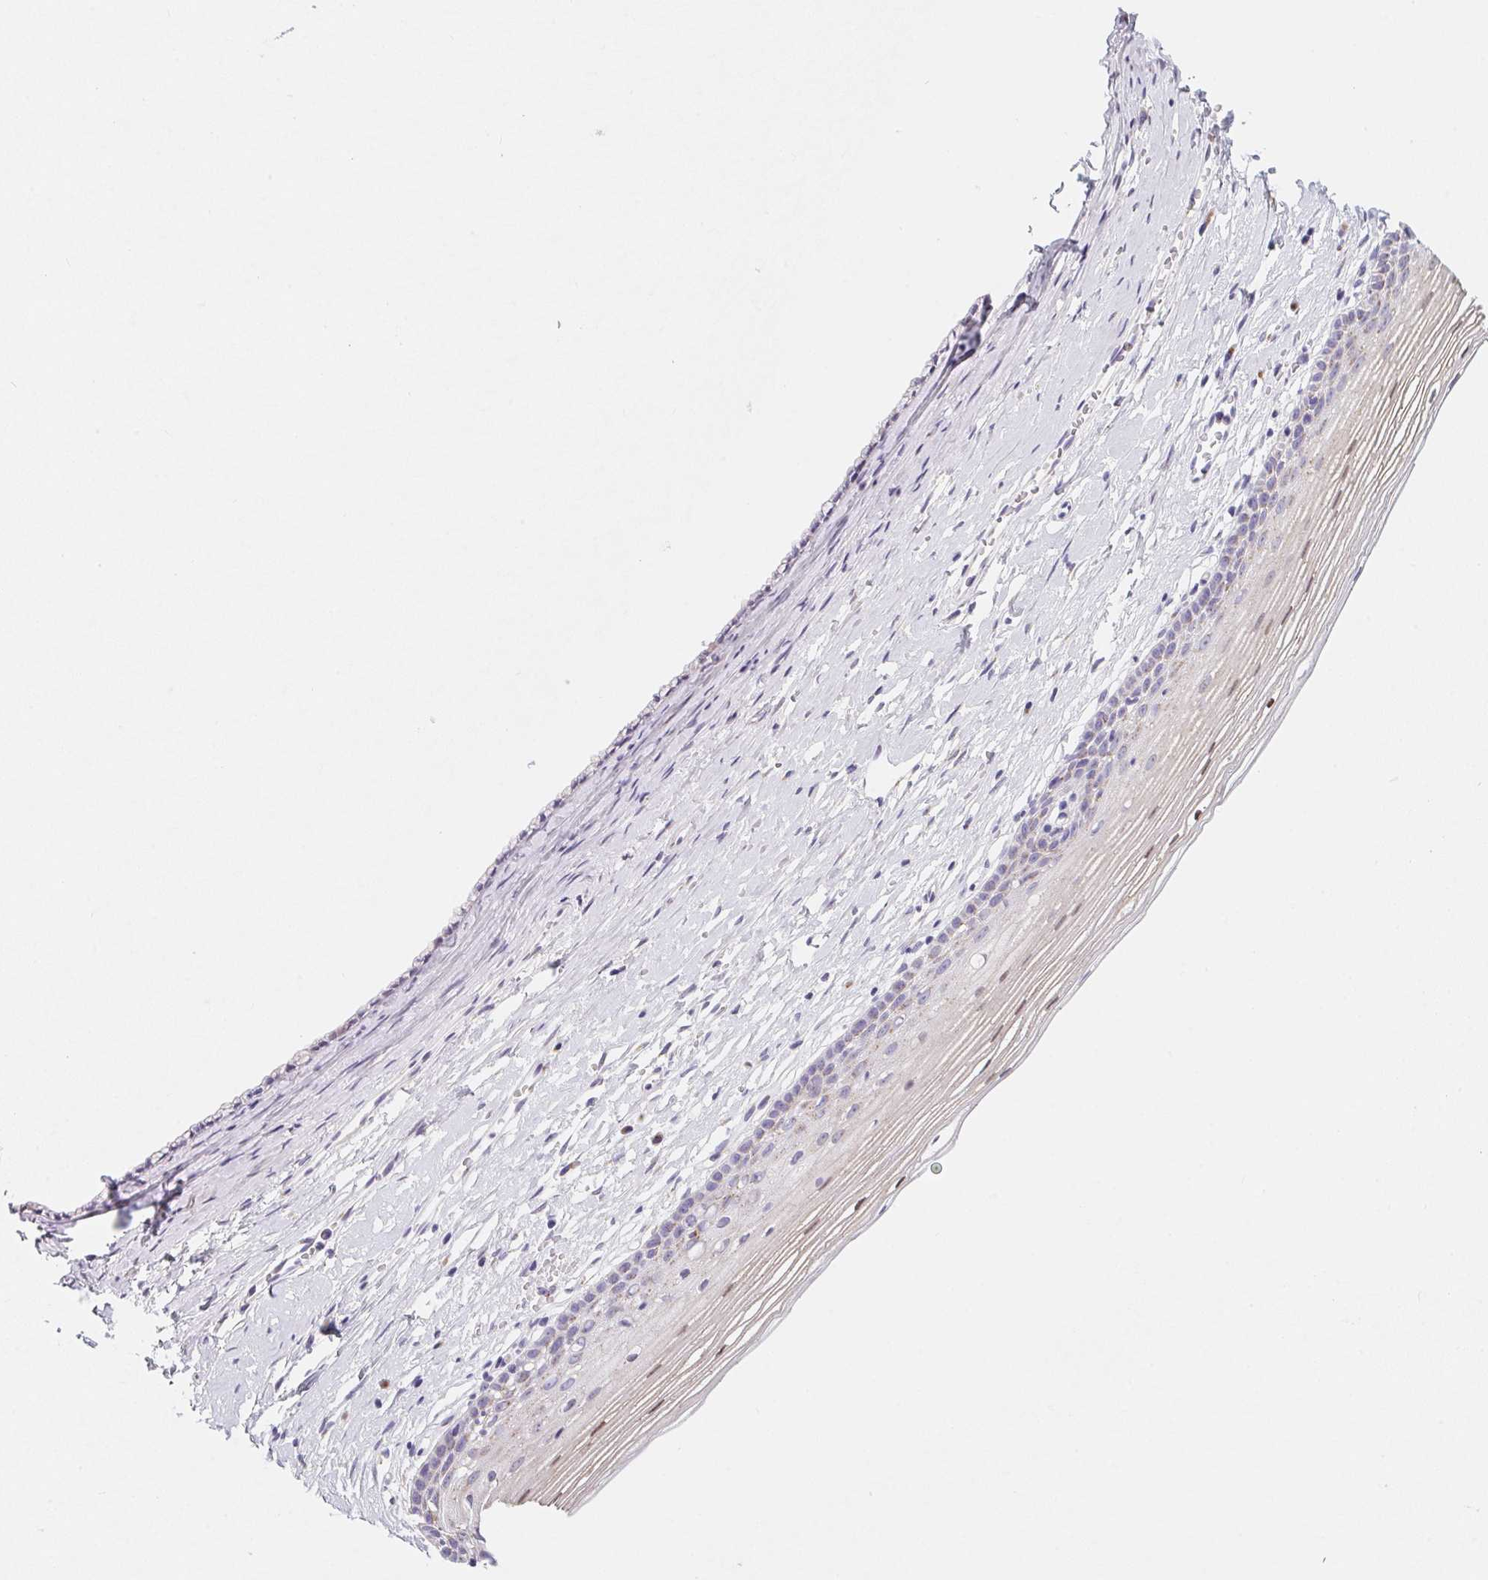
{"staining": {"intensity": "negative", "quantity": "none", "location": "none"}, "tissue": "cervix", "cell_type": "Glandular cells", "image_type": "normal", "snomed": [{"axis": "morphology", "description": "Normal tissue, NOS"}, {"axis": "topography", "description": "Cervix"}], "caption": "The photomicrograph displays no staining of glandular cells in benign cervix. (Brightfield microscopy of DAB (3,3'-diaminobenzidine) IHC at high magnification).", "gene": "MAP1A", "patient": {"sex": "female", "age": 40}}